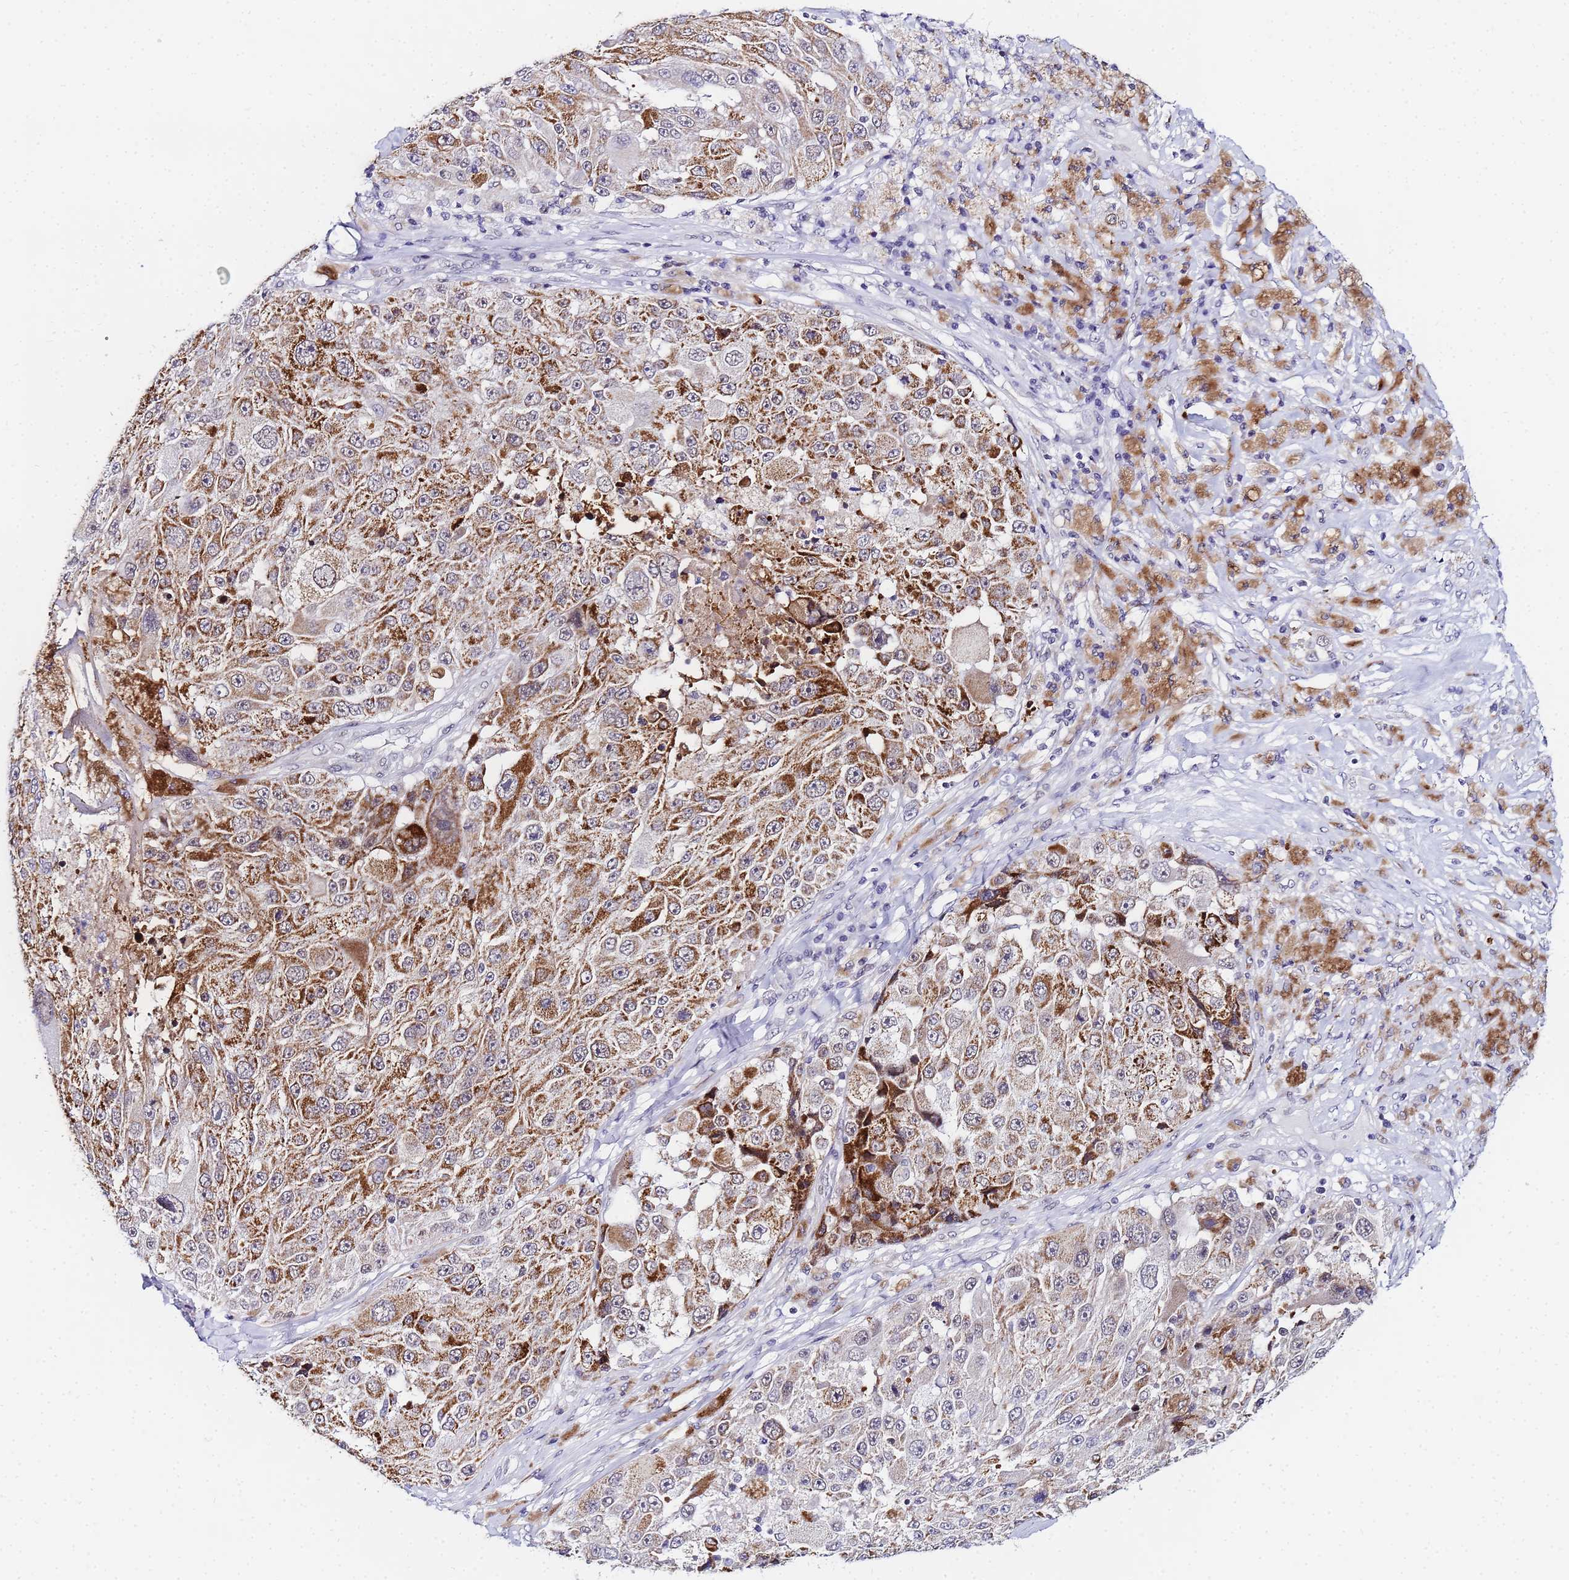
{"staining": {"intensity": "moderate", "quantity": "25%-75%", "location": "cytoplasmic/membranous,nuclear"}, "tissue": "melanoma", "cell_type": "Tumor cells", "image_type": "cancer", "snomed": [{"axis": "morphology", "description": "Malignant melanoma, Metastatic site"}, {"axis": "topography", "description": "Lymph node"}], "caption": "This photomicrograph shows melanoma stained with immunohistochemistry (IHC) to label a protein in brown. The cytoplasmic/membranous and nuclear of tumor cells show moderate positivity for the protein. Nuclei are counter-stained blue.", "gene": "CKMT1A", "patient": {"sex": "male", "age": 62}}